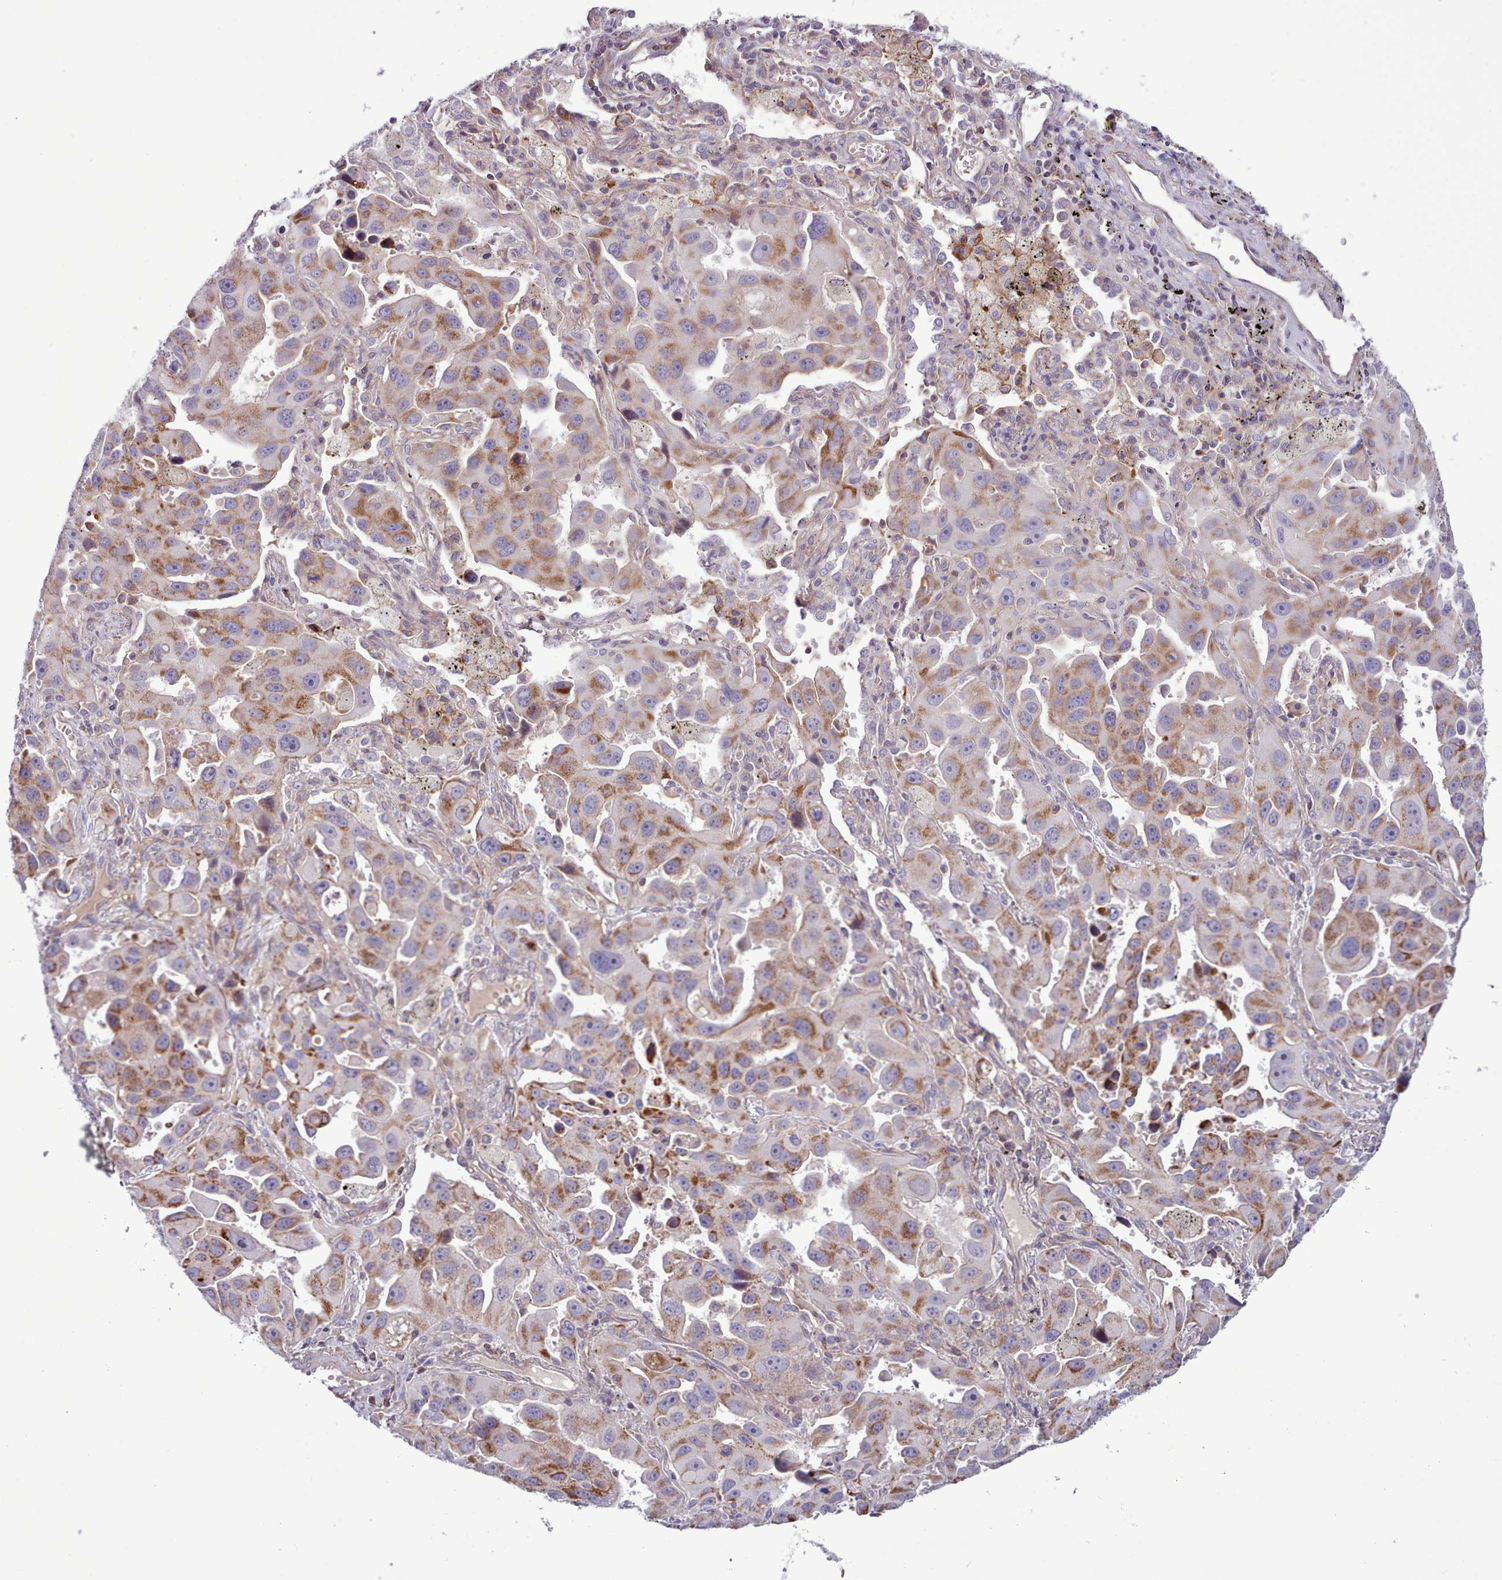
{"staining": {"intensity": "moderate", "quantity": "25%-75%", "location": "cytoplasmic/membranous"}, "tissue": "lung cancer", "cell_type": "Tumor cells", "image_type": "cancer", "snomed": [{"axis": "morphology", "description": "Adenocarcinoma, NOS"}, {"axis": "topography", "description": "Lung"}], "caption": "The image demonstrates a brown stain indicating the presence of a protein in the cytoplasmic/membranous of tumor cells in adenocarcinoma (lung). (DAB IHC, brown staining for protein, blue staining for nuclei).", "gene": "TENT4B", "patient": {"sex": "male", "age": 66}}